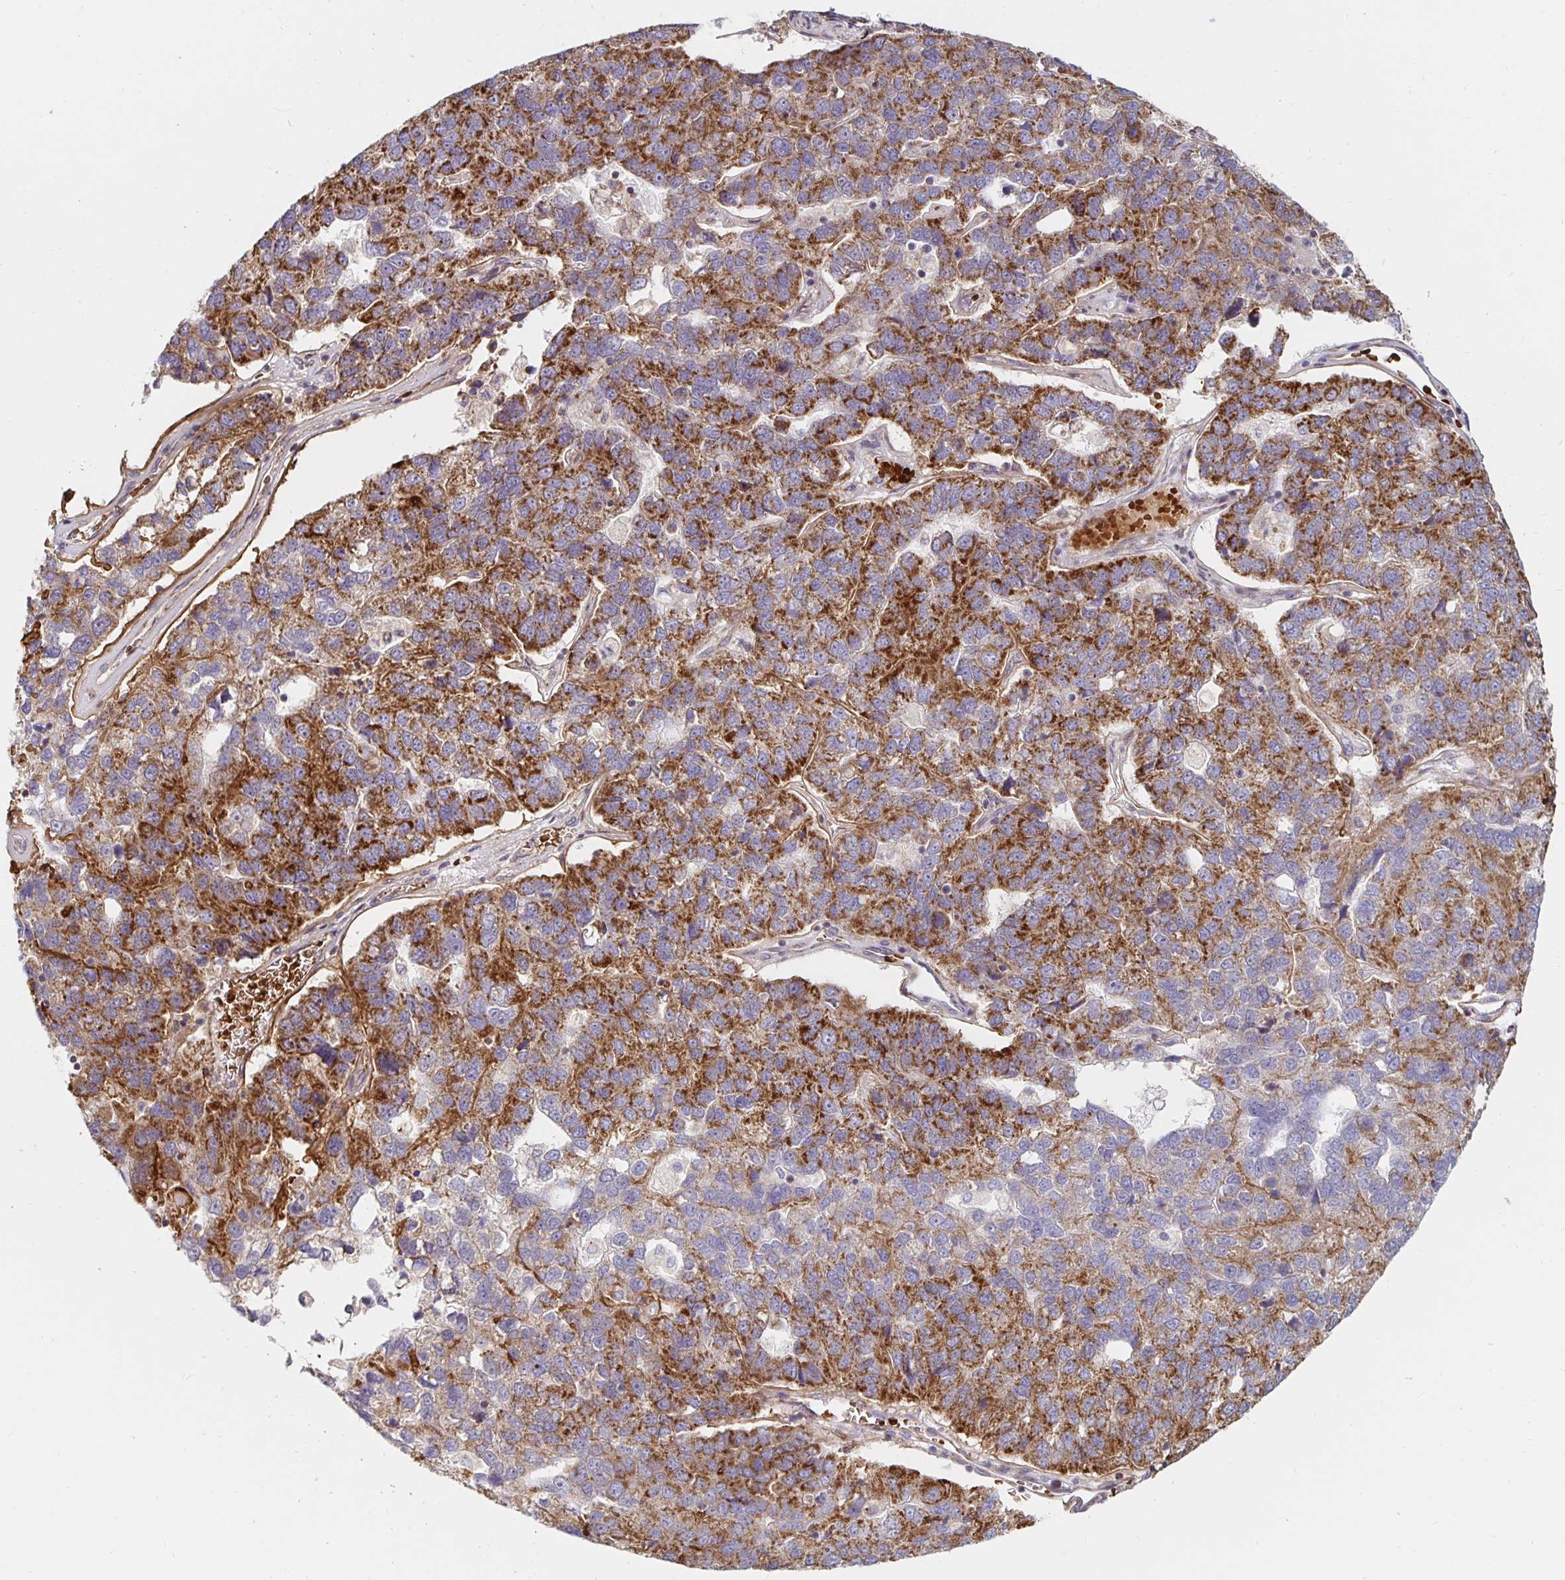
{"staining": {"intensity": "strong", "quantity": ">75%", "location": "cytoplasmic/membranous"}, "tissue": "pancreatic cancer", "cell_type": "Tumor cells", "image_type": "cancer", "snomed": [{"axis": "morphology", "description": "Adenocarcinoma, NOS"}, {"axis": "topography", "description": "Pancreas"}], "caption": "Immunohistochemical staining of adenocarcinoma (pancreatic) exhibits strong cytoplasmic/membranous protein staining in approximately >75% of tumor cells.", "gene": "MRPL28", "patient": {"sex": "female", "age": 61}}